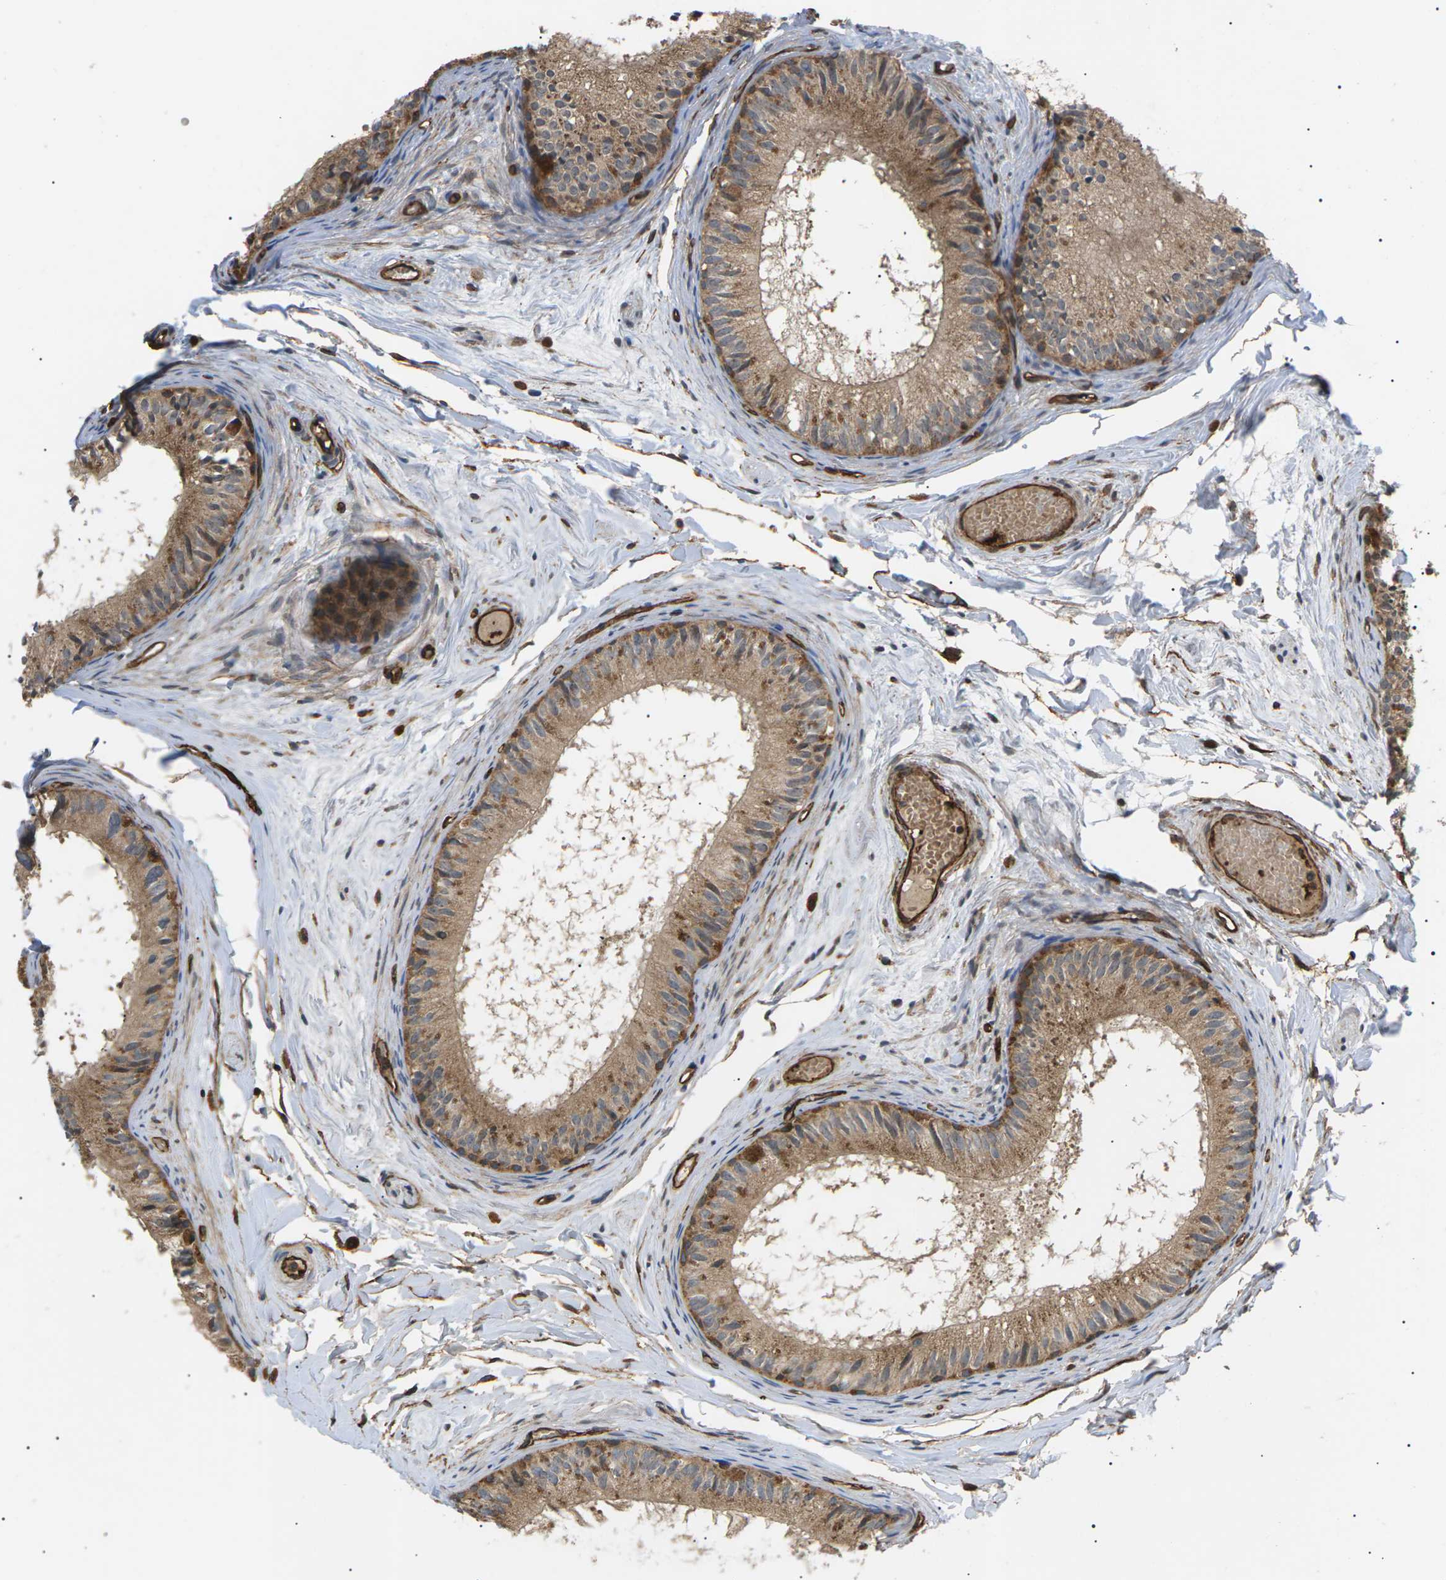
{"staining": {"intensity": "moderate", "quantity": ">75%", "location": "cytoplasmic/membranous"}, "tissue": "epididymis", "cell_type": "Glandular cells", "image_type": "normal", "snomed": [{"axis": "morphology", "description": "Normal tissue, NOS"}, {"axis": "topography", "description": "Epididymis"}], "caption": "Immunohistochemistry of normal epididymis reveals medium levels of moderate cytoplasmic/membranous expression in about >75% of glandular cells.", "gene": "TMTC4", "patient": {"sex": "male", "age": 46}}